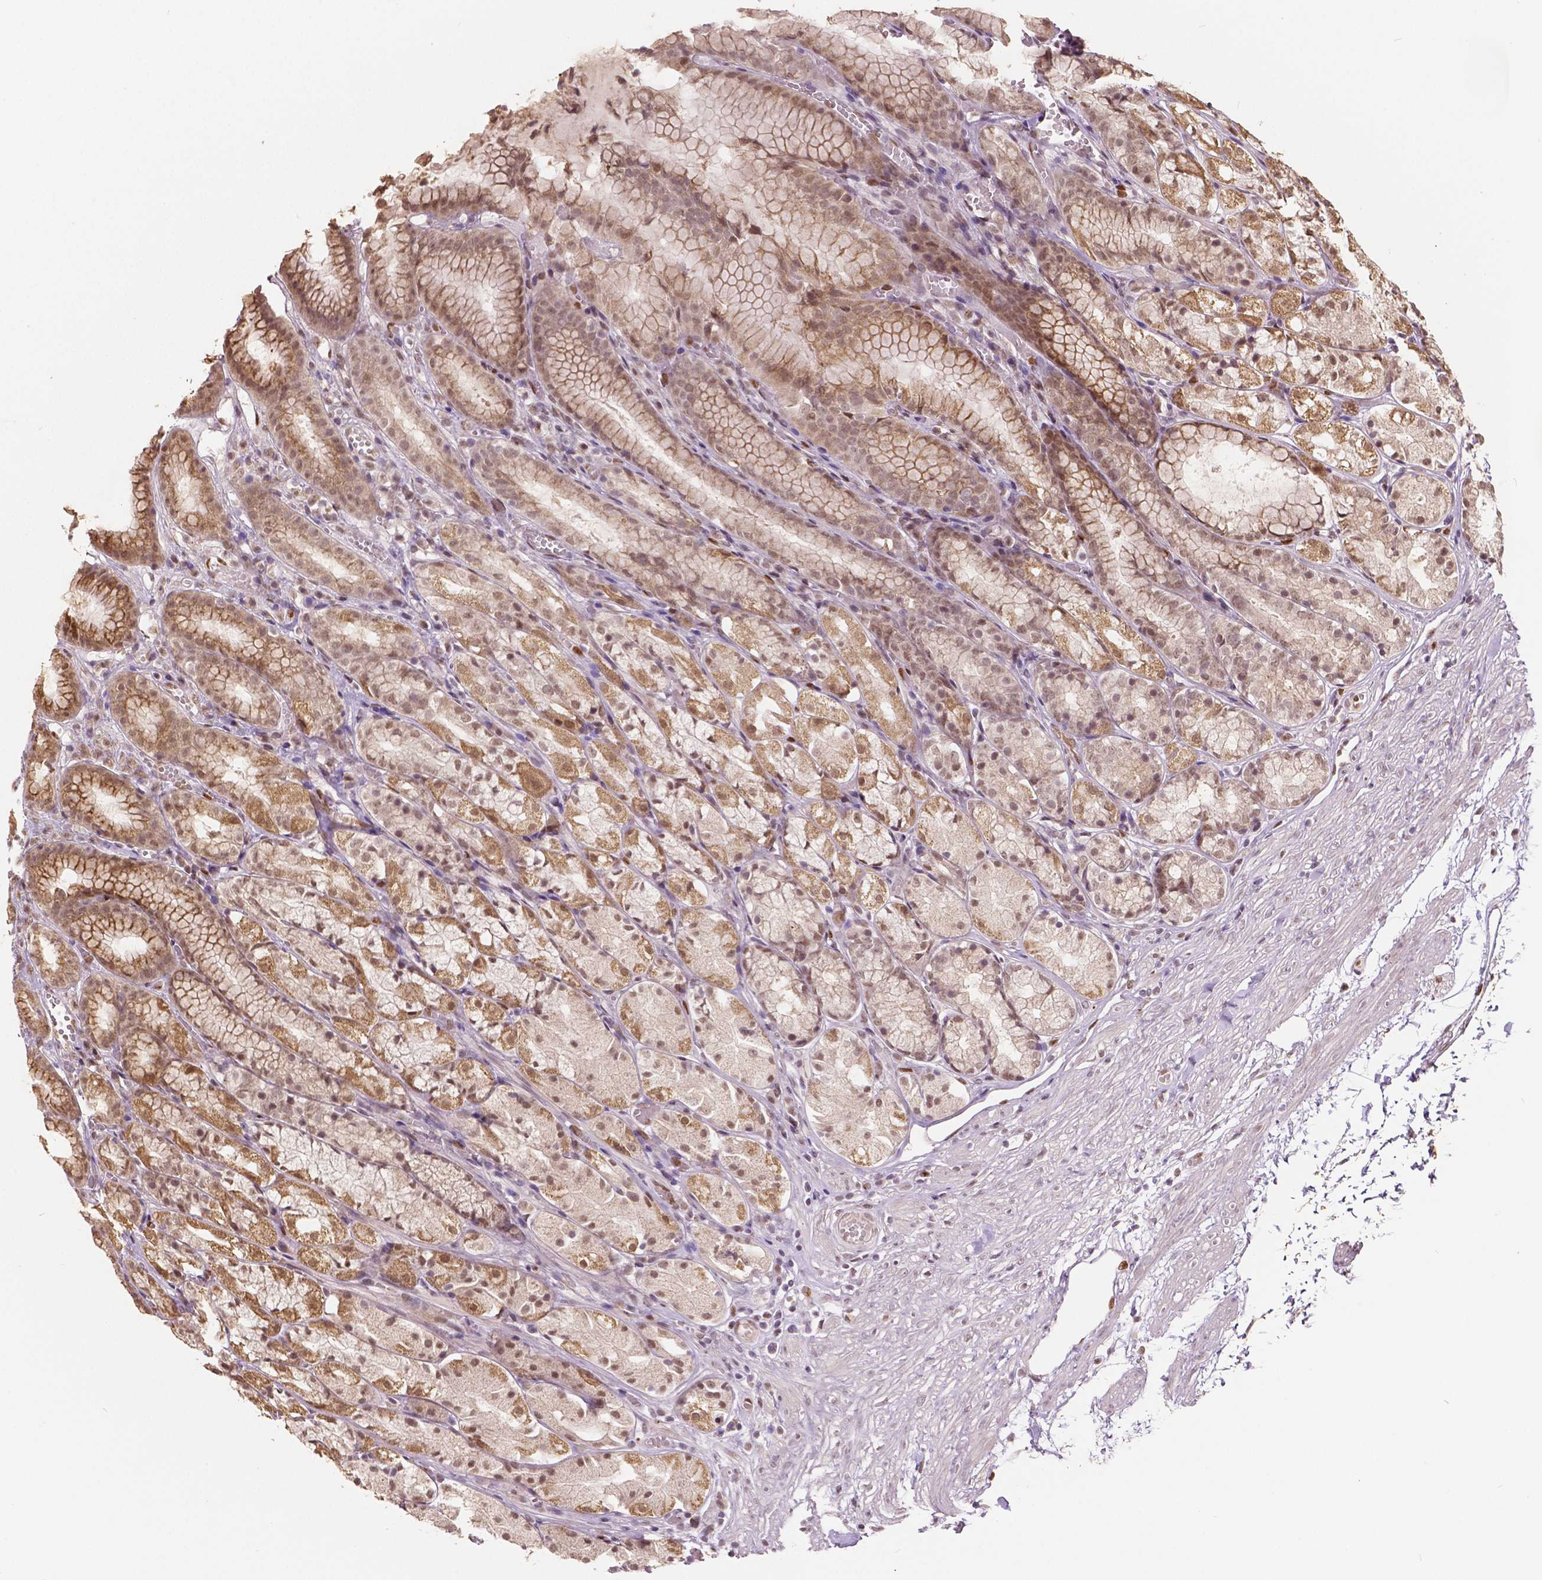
{"staining": {"intensity": "weak", "quantity": "25%-75%", "location": "cytoplasmic/membranous,nuclear"}, "tissue": "stomach", "cell_type": "Glandular cells", "image_type": "normal", "snomed": [{"axis": "morphology", "description": "Normal tissue, NOS"}, {"axis": "topography", "description": "Stomach"}], "caption": "About 25%-75% of glandular cells in benign human stomach exhibit weak cytoplasmic/membranous,nuclear protein staining as visualized by brown immunohistochemical staining.", "gene": "HMBOX1", "patient": {"sex": "male", "age": 70}}